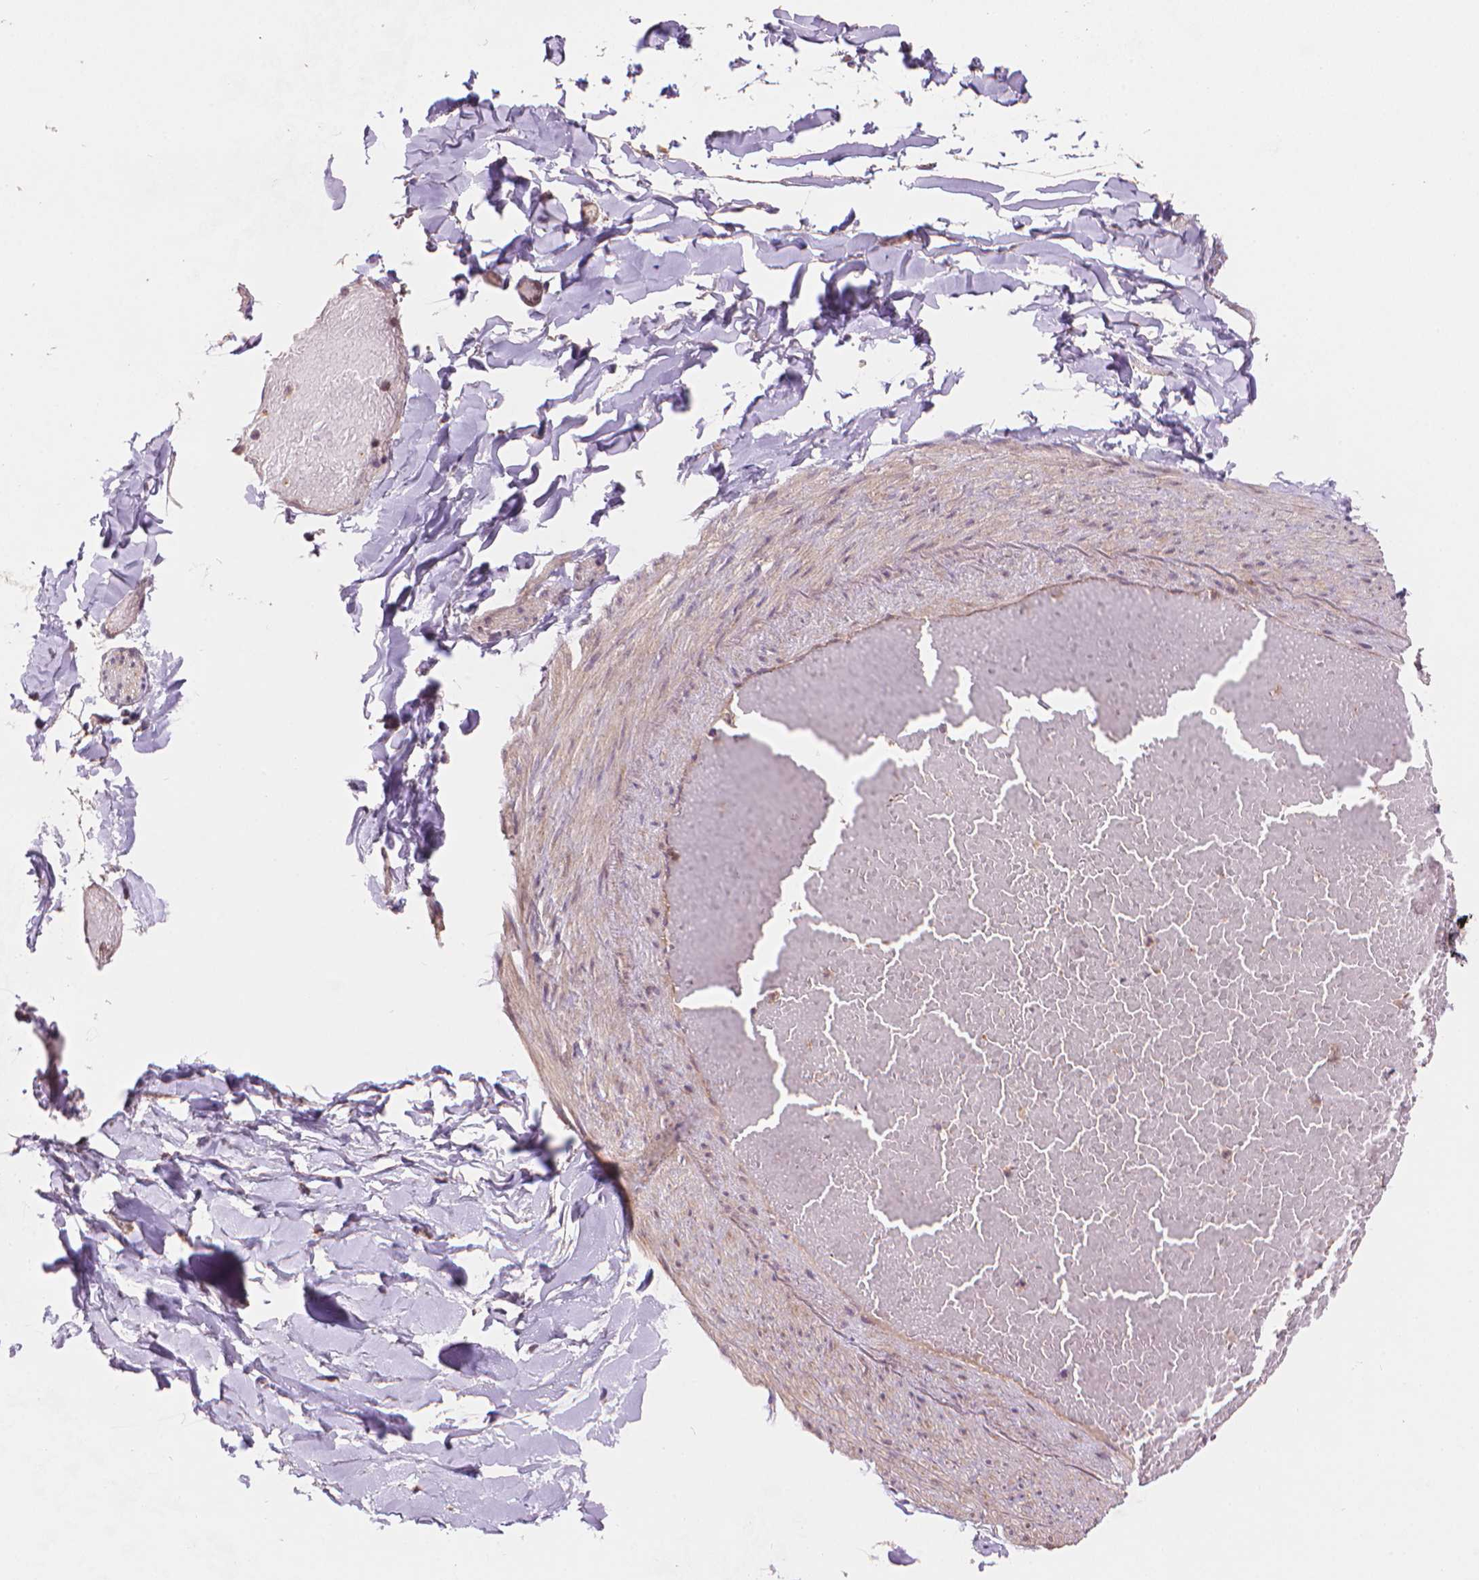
{"staining": {"intensity": "weak", "quantity": "25%-75%", "location": "cytoplasmic/membranous"}, "tissue": "adipose tissue", "cell_type": "Adipocytes", "image_type": "normal", "snomed": [{"axis": "morphology", "description": "Normal tissue, NOS"}, {"axis": "topography", "description": "Gallbladder"}, {"axis": "topography", "description": "Peripheral nerve tissue"}], "caption": "DAB (3,3'-diaminobenzidine) immunohistochemical staining of benign human adipose tissue displays weak cytoplasmic/membranous protein expression in approximately 25%-75% of adipocytes.", "gene": "AMMECR1L", "patient": {"sex": "female", "age": 45}}